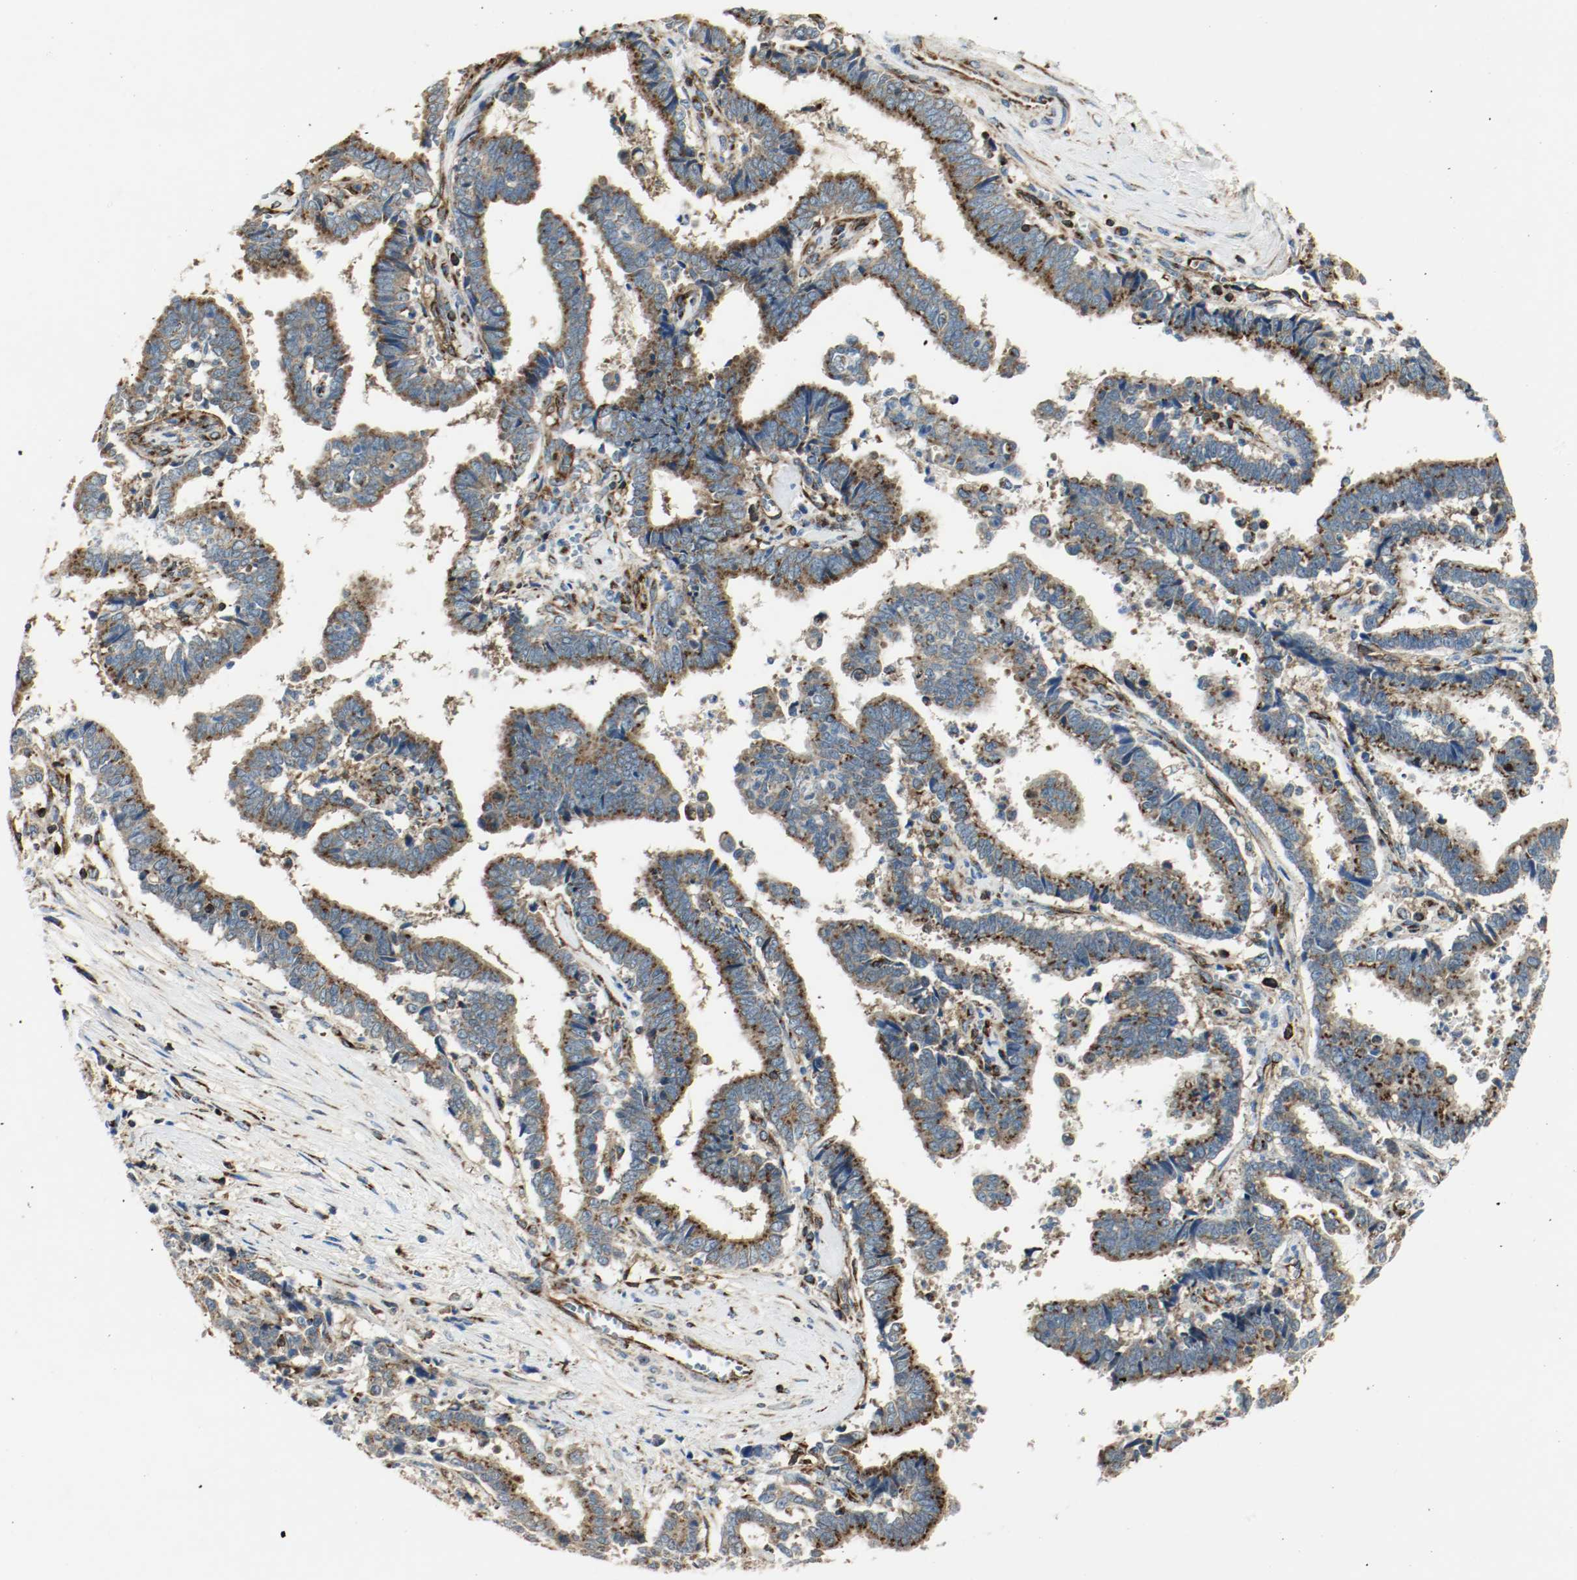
{"staining": {"intensity": "strong", "quantity": ">75%", "location": "cytoplasmic/membranous"}, "tissue": "liver cancer", "cell_type": "Tumor cells", "image_type": "cancer", "snomed": [{"axis": "morphology", "description": "Cholangiocarcinoma"}, {"axis": "topography", "description": "Liver"}], "caption": "Immunohistochemistry (IHC) image of neoplastic tissue: human liver cancer stained using immunohistochemistry (IHC) shows high levels of strong protein expression localized specifically in the cytoplasmic/membranous of tumor cells, appearing as a cytoplasmic/membranous brown color.", "gene": "PLCG1", "patient": {"sex": "male", "age": 57}}